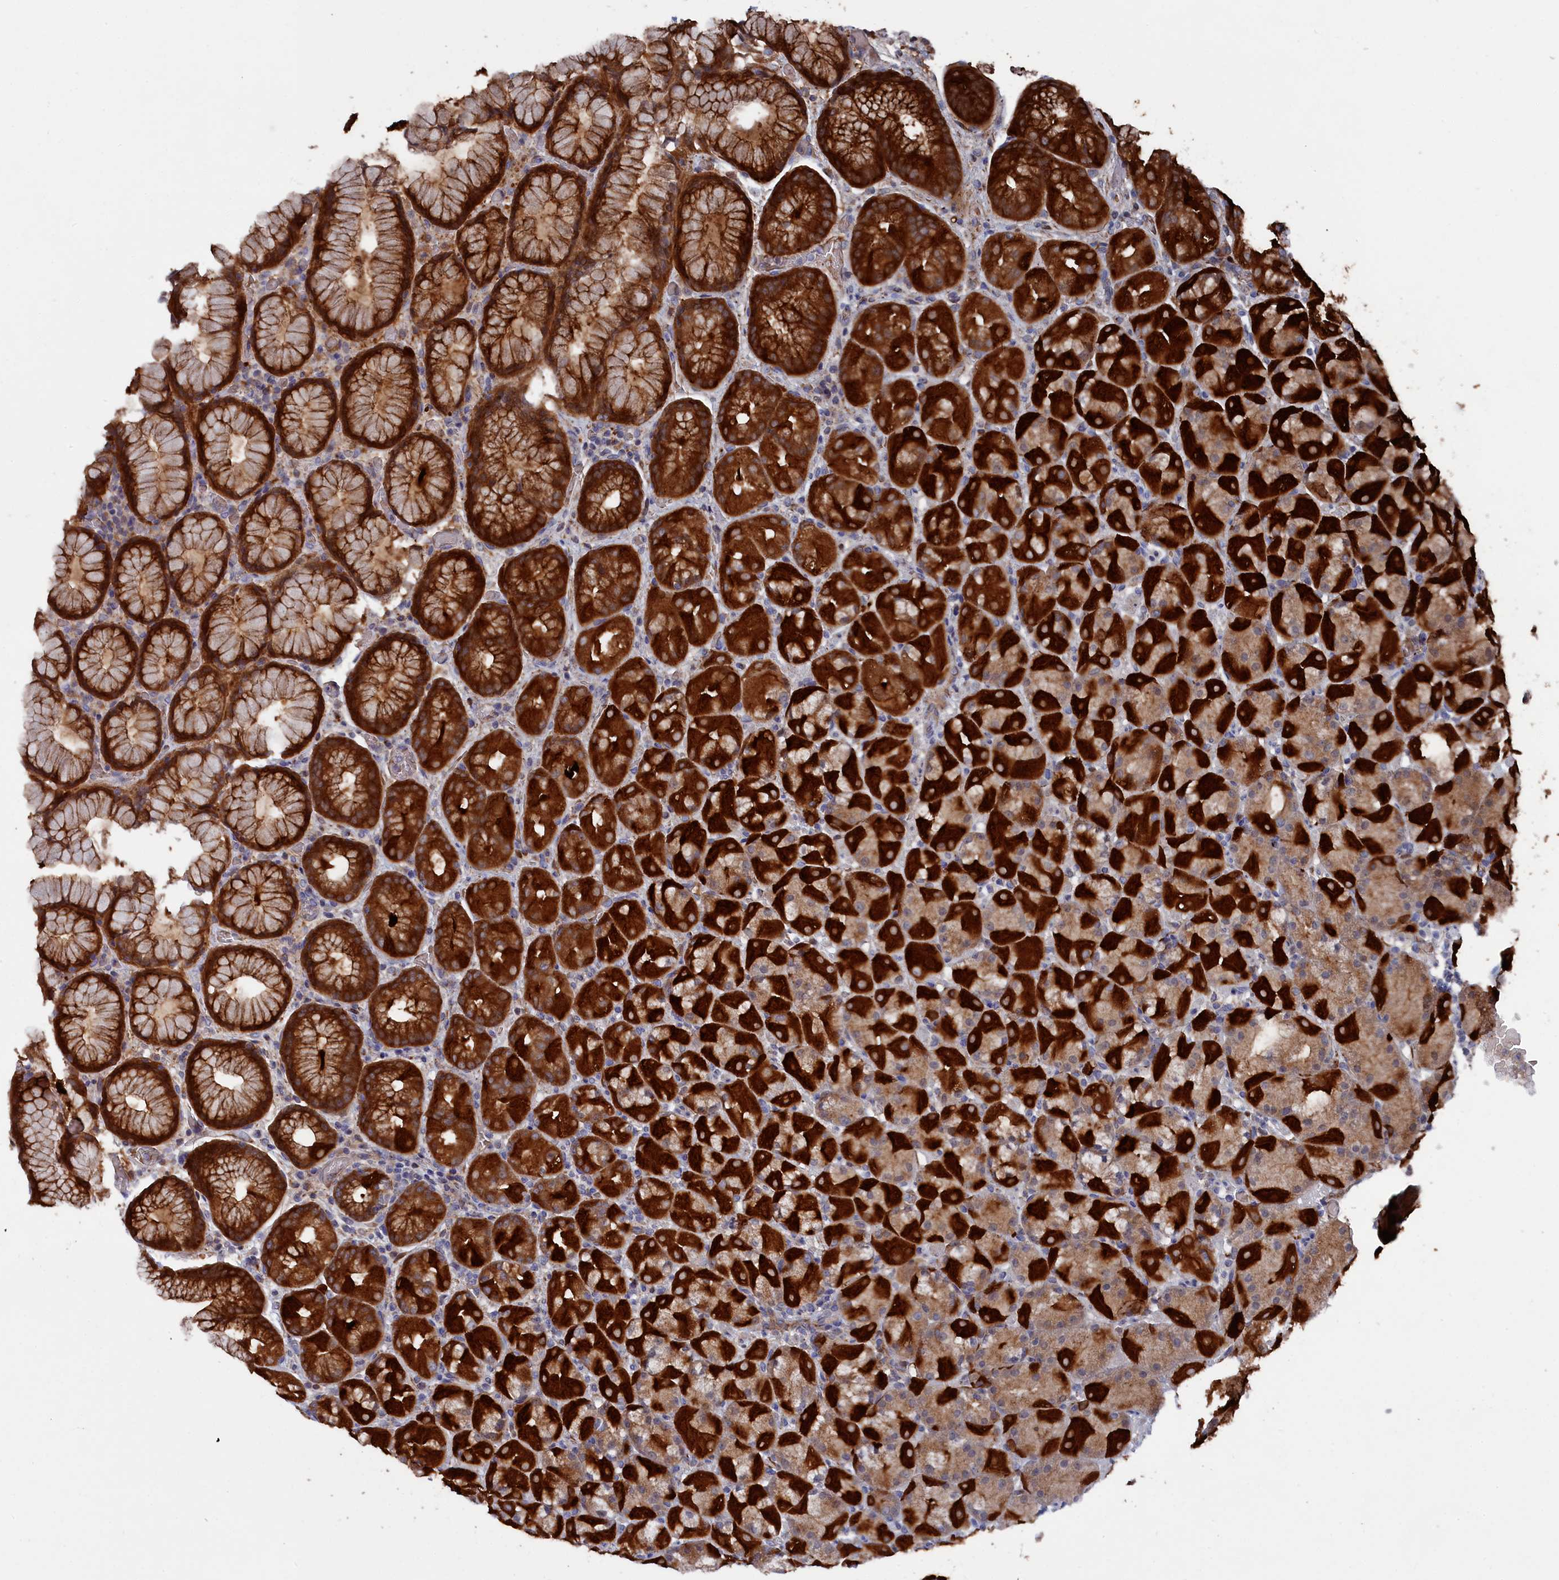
{"staining": {"intensity": "strong", "quantity": ">75%", "location": "cytoplasmic/membranous"}, "tissue": "stomach", "cell_type": "Glandular cells", "image_type": "normal", "snomed": [{"axis": "morphology", "description": "Normal tissue, NOS"}, {"axis": "topography", "description": "Stomach, upper"}, {"axis": "topography", "description": "Stomach"}], "caption": "A brown stain highlights strong cytoplasmic/membranous staining of a protein in glandular cells of unremarkable stomach. (Stains: DAB in brown, nuclei in blue, Microscopy: brightfield microscopy at high magnification).", "gene": "SMG9", "patient": {"sex": "male", "age": 48}}